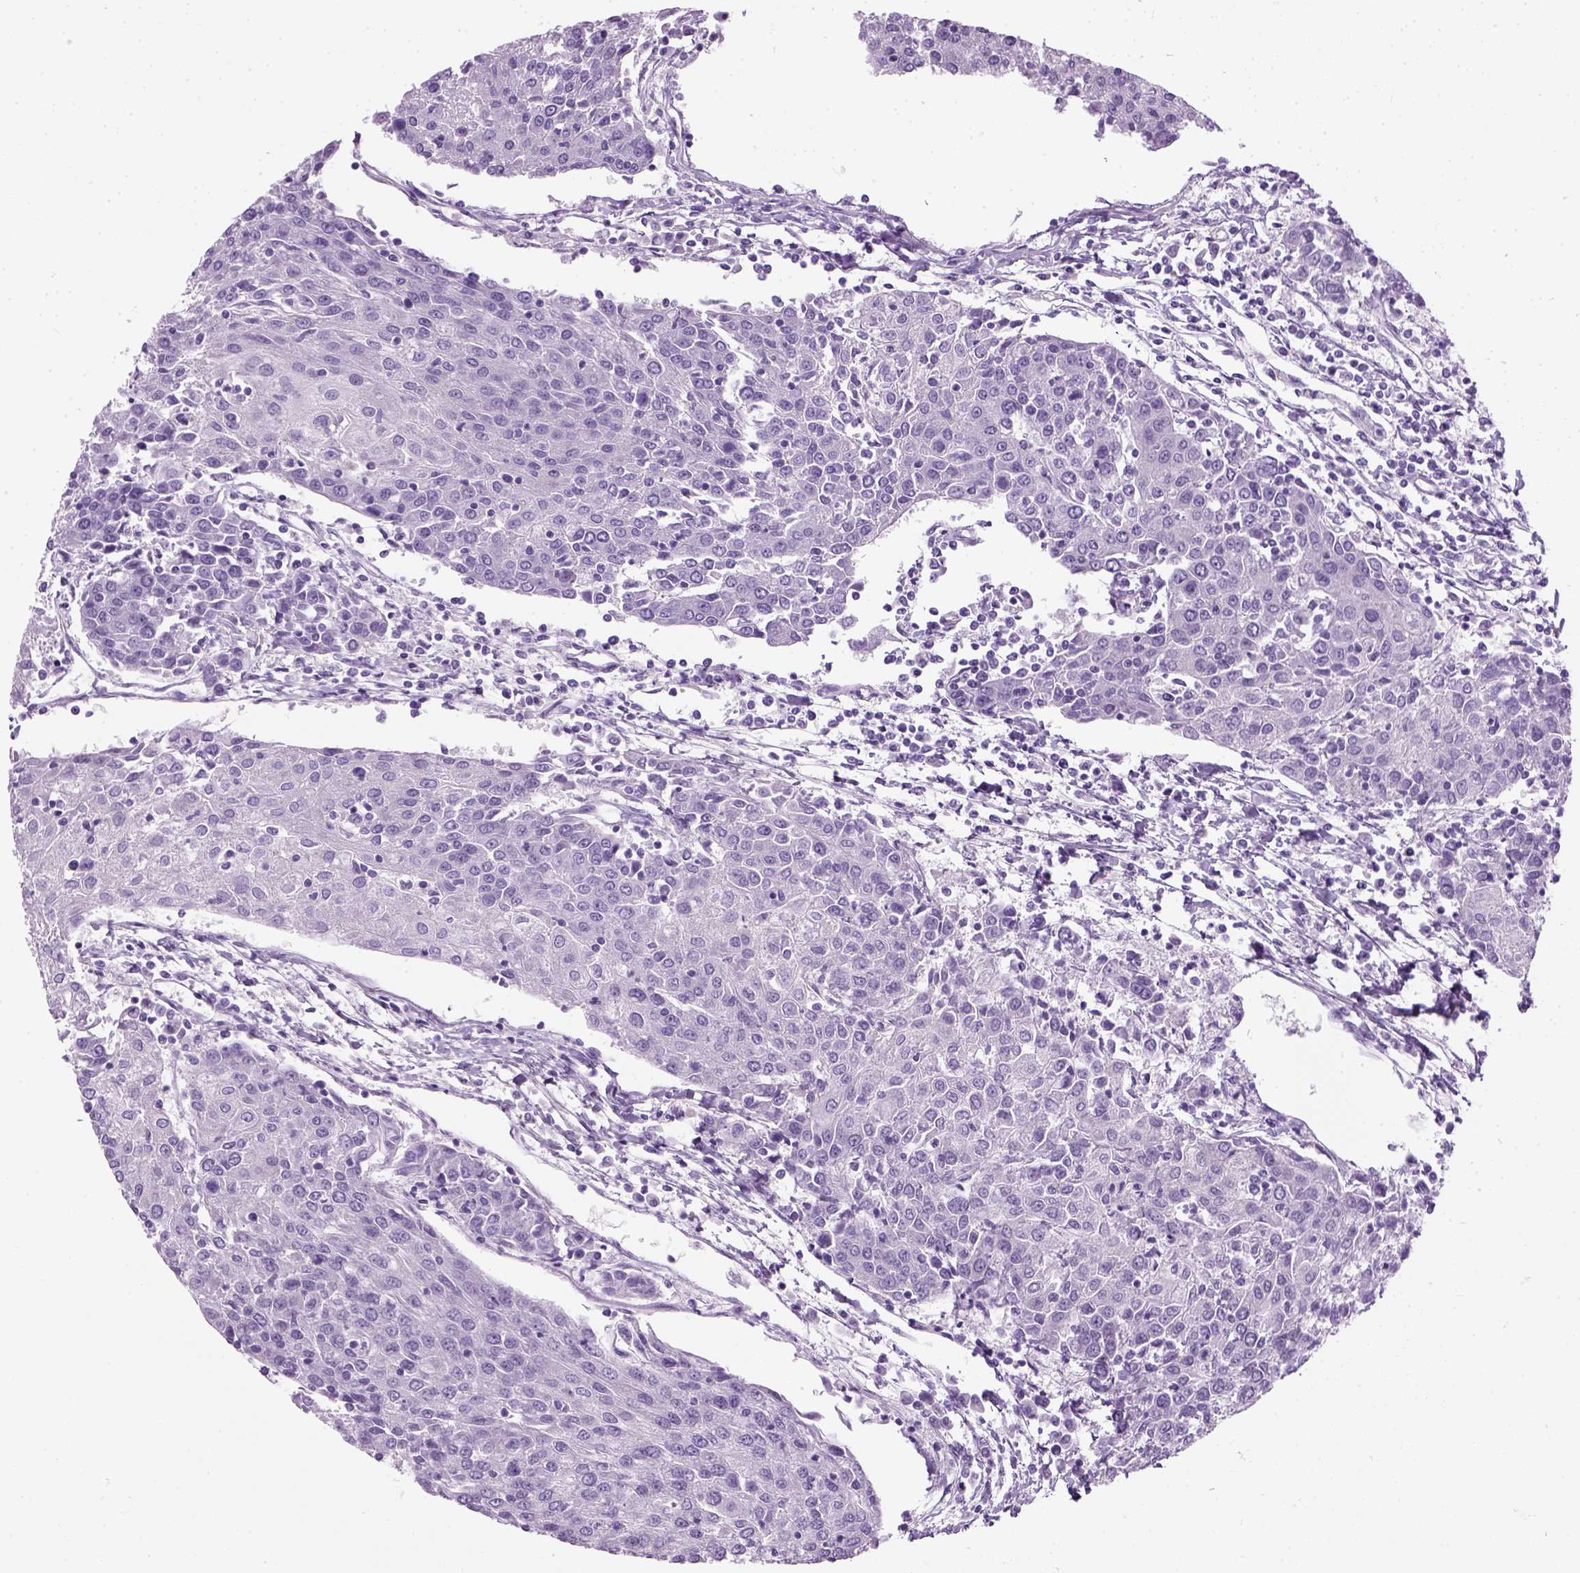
{"staining": {"intensity": "negative", "quantity": "none", "location": "none"}, "tissue": "urothelial cancer", "cell_type": "Tumor cells", "image_type": "cancer", "snomed": [{"axis": "morphology", "description": "Urothelial carcinoma, High grade"}, {"axis": "topography", "description": "Urinary bladder"}], "caption": "DAB immunohistochemical staining of urothelial cancer shows no significant staining in tumor cells. (Stains: DAB immunohistochemistry with hematoxylin counter stain, Microscopy: brightfield microscopy at high magnification).", "gene": "FAM161A", "patient": {"sex": "female", "age": 85}}